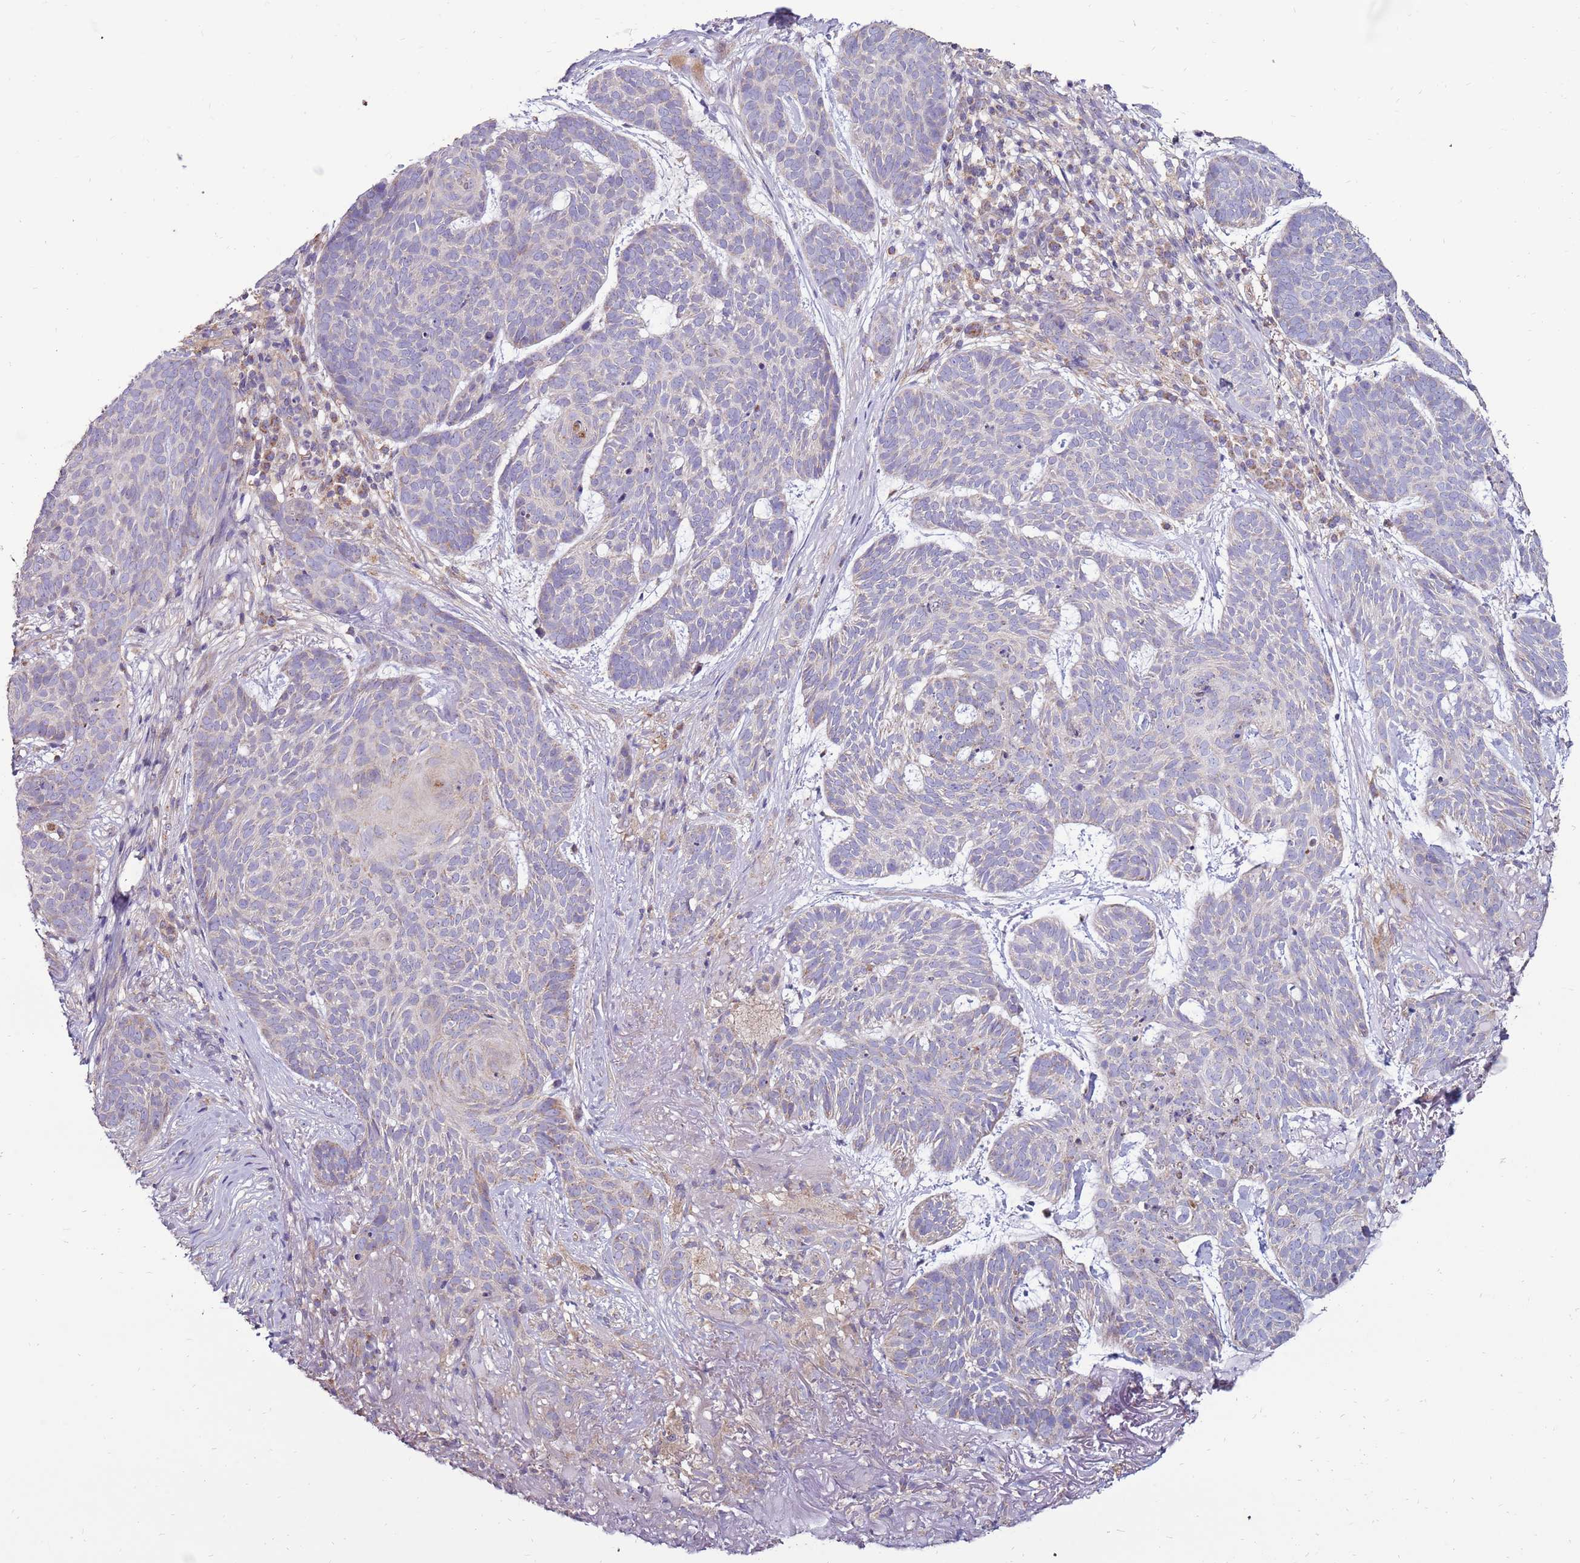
{"staining": {"intensity": "negative", "quantity": "none", "location": "none"}, "tissue": "skin cancer", "cell_type": "Tumor cells", "image_type": "cancer", "snomed": [{"axis": "morphology", "description": "Basal cell carcinoma"}, {"axis": "topography", "description": "Skin"}], "caption": "An image of human basal cell carcinoma (skin) is negative for staining in tumor cells.", "gene": "TRAPPC4", "patient": {"sex": "female", "age": 89}}